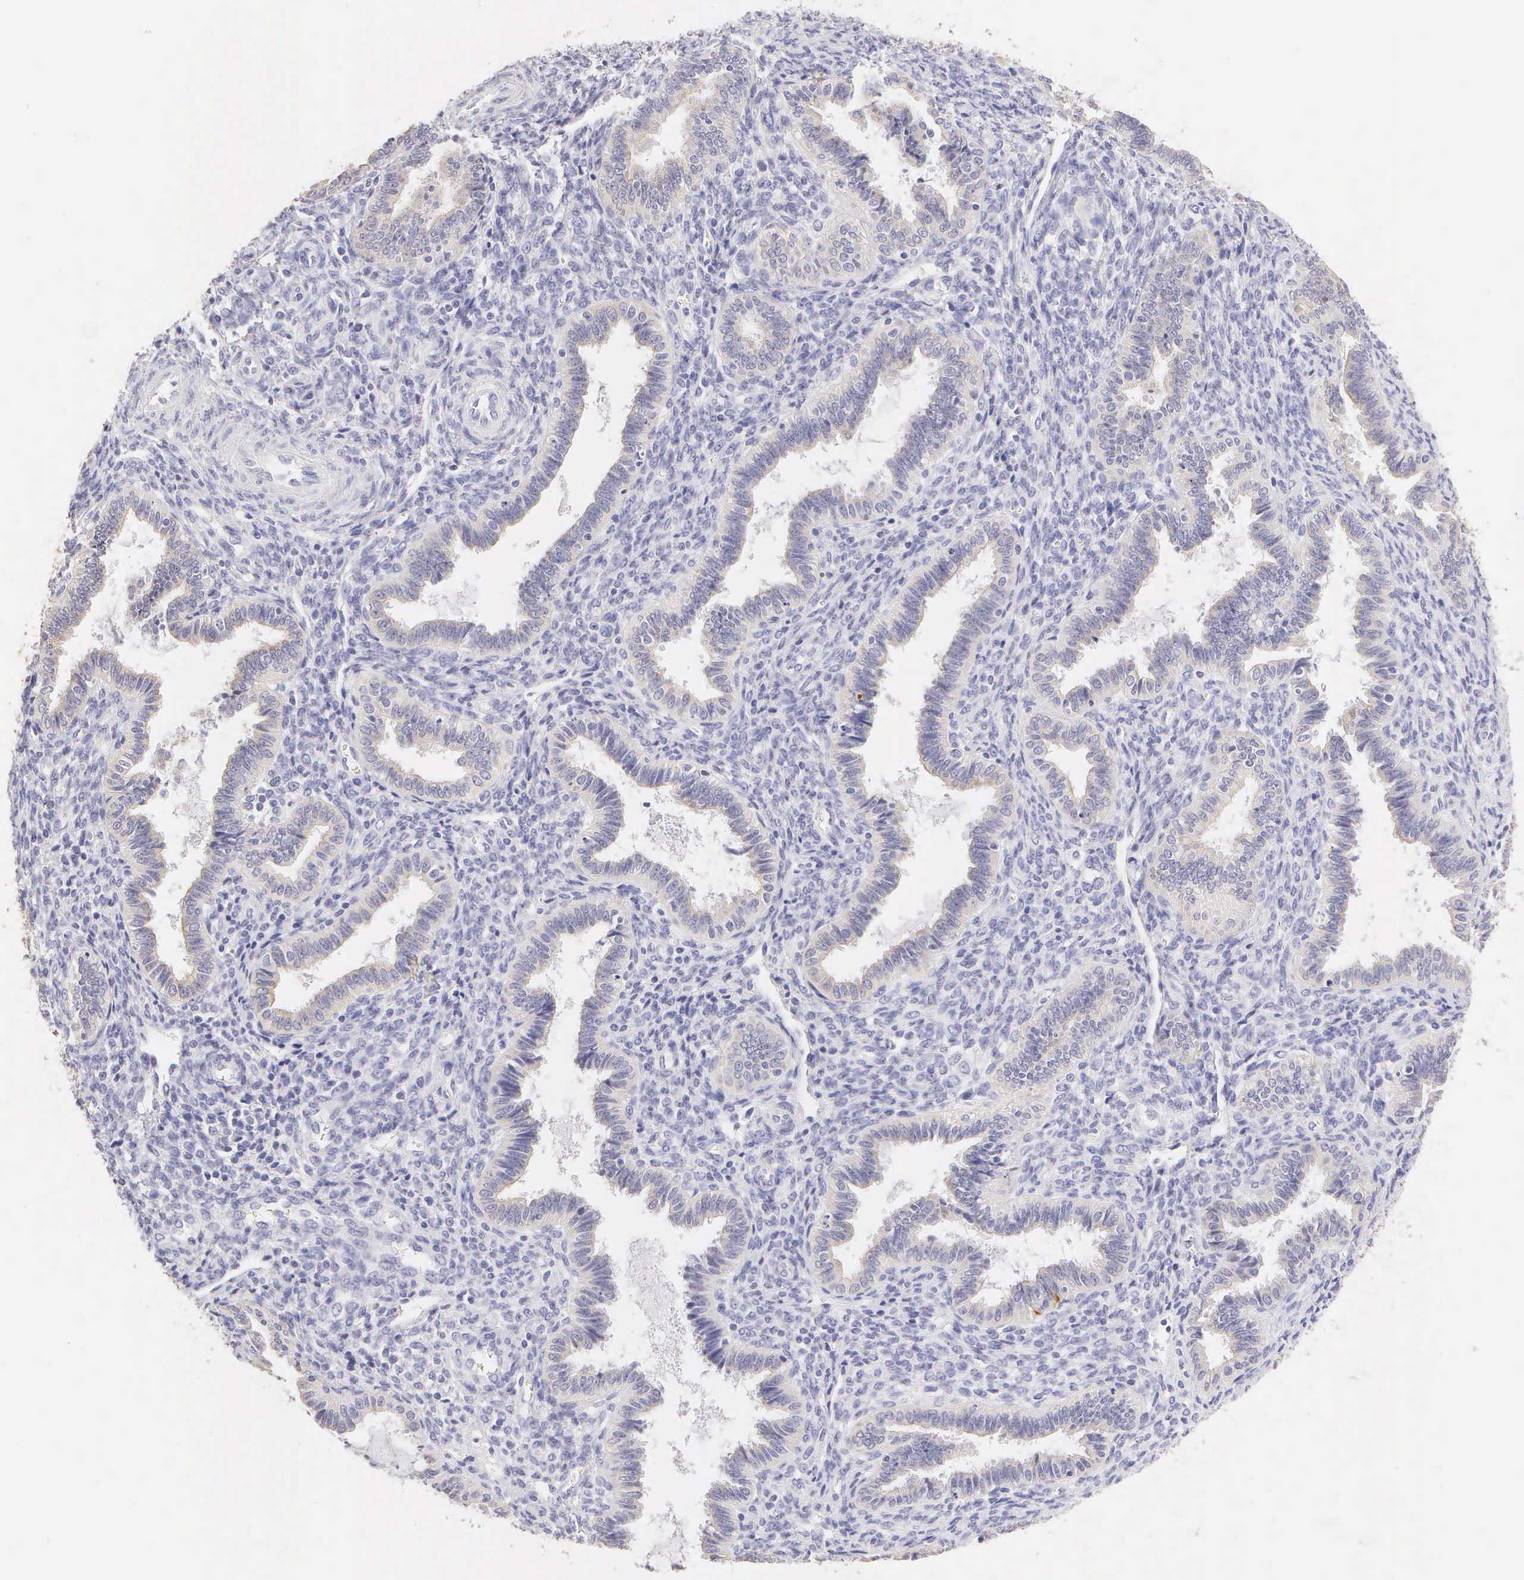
{"staining": {"intensity": "negative", "quantity": "none", "location": "none"}, "tissue": "endometrium", "cell_type": "Cells in endometrial stroma", "image_type": "normal", "snomed": [{"axis": "morphology", "description": "Normal tissue, NOS"}, {"axis": "topography", "description": "Endometrium"}], "caption": "Protein analysis of normal endometrium reveals no significant expression in cells in endometrial stroma. The staining was performed using DAB (3,3'-diaminobenzidine) to visualize the protein expression in brown, while the nuclei were stained in blue with hematoxylin (Magnification: 20x).", "gene": "KRT17", "patient": {"sex": "female", "age": 36}}